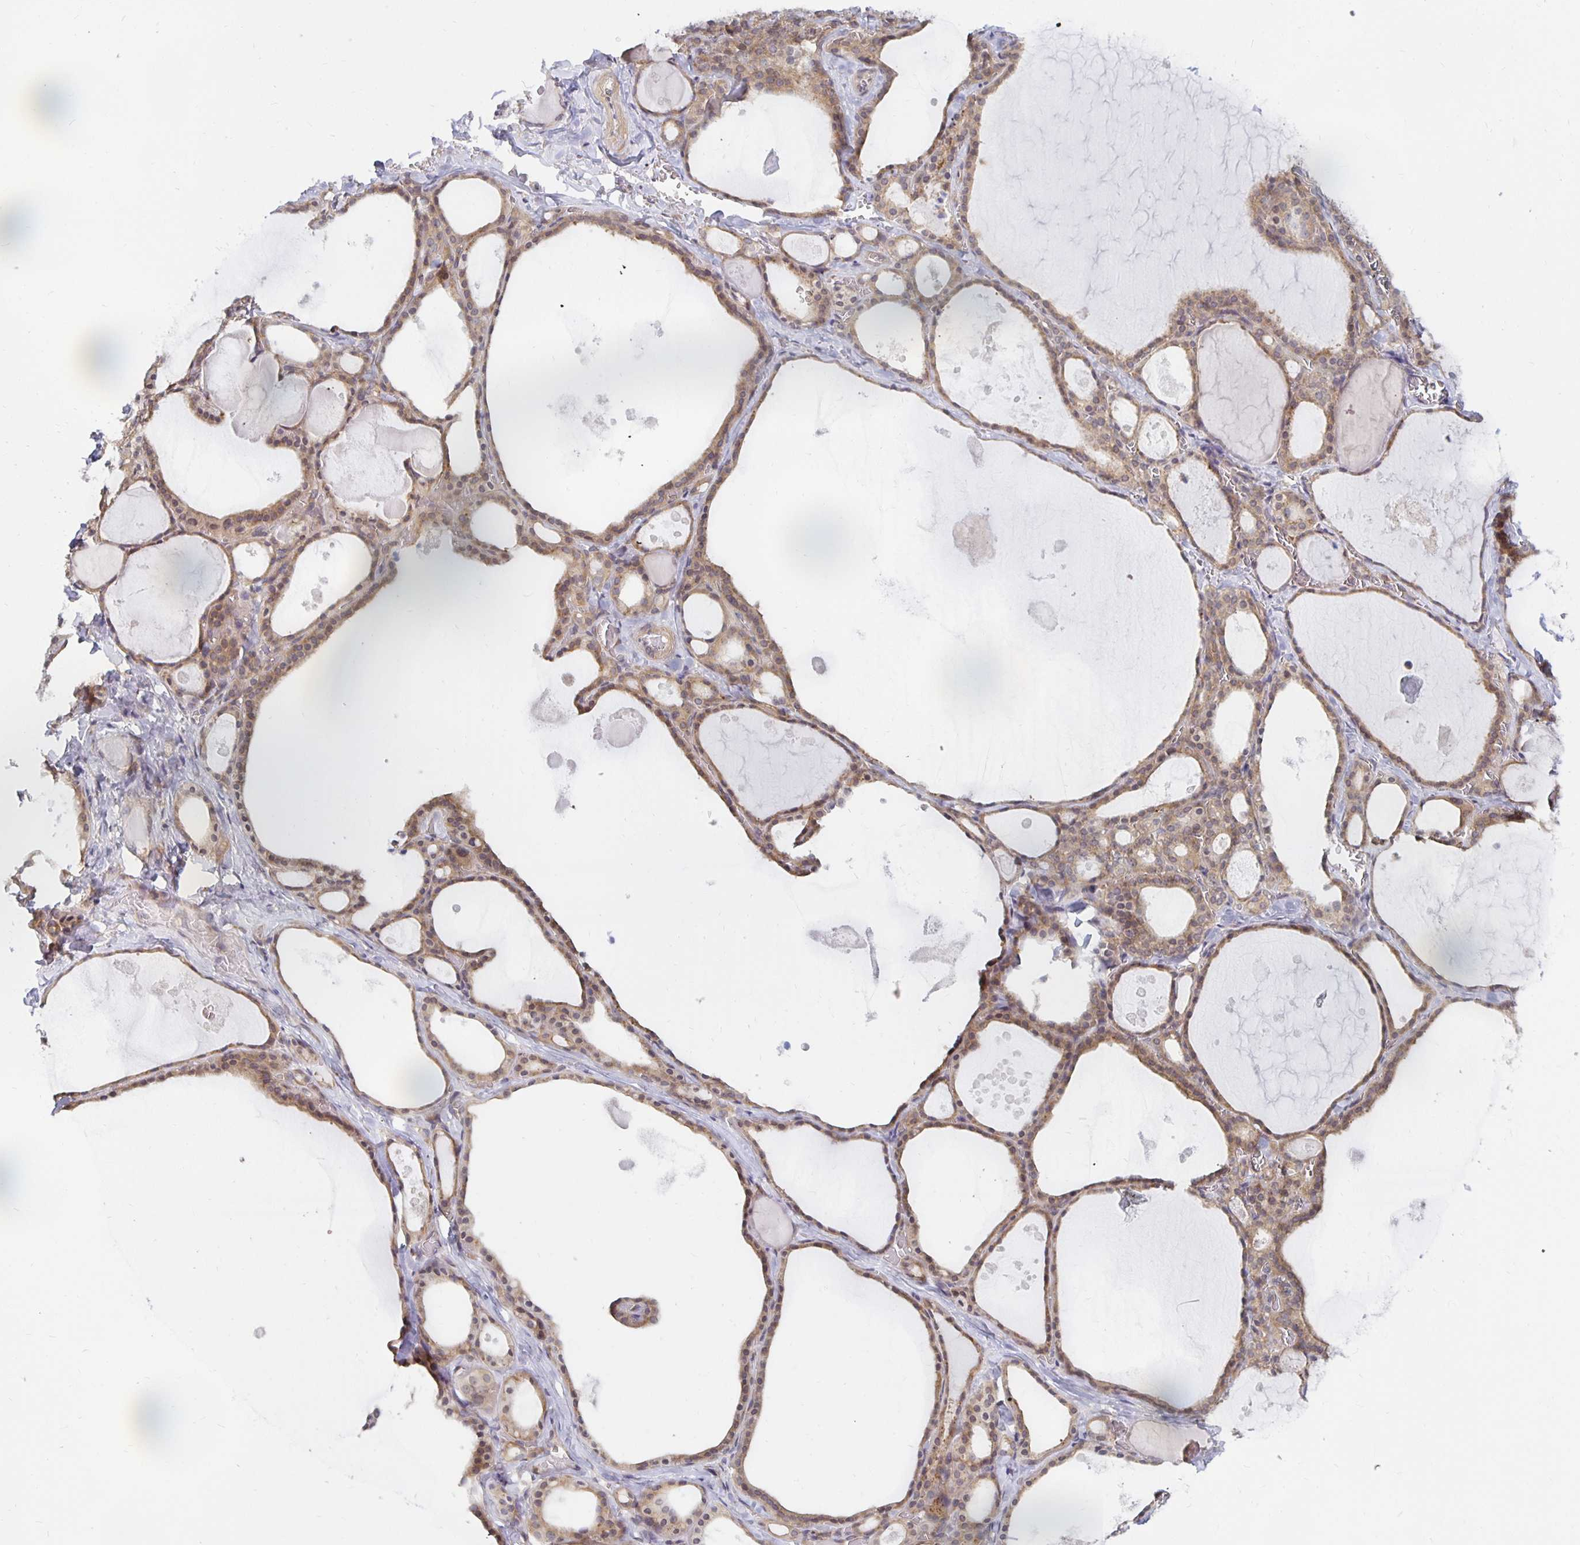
{"staining": {"intensity": "moderate", "quantity": ">75%", "location": "cytoplasmic/membranous"}, "tissue": "thyroid gland", "cell_type": "Glandular cells", "image_type": "normal", "snomed": [{"axis": "morphology", "description": "Normal tissue, NOS"}, {"axis": "topography", "description": "Thyroid gland"}], "caption": "High-magnification brightfield microscopy of normal thyroid gland stained with DAB (brown) and counterstained with hematoxylin (blue). glandular cells exhibit moderate cytoplasmic/membranous expression is appreciated in about>75% of cells.", "gene": "PDAP1", "patient": {"sex": "male", "age": 56}}